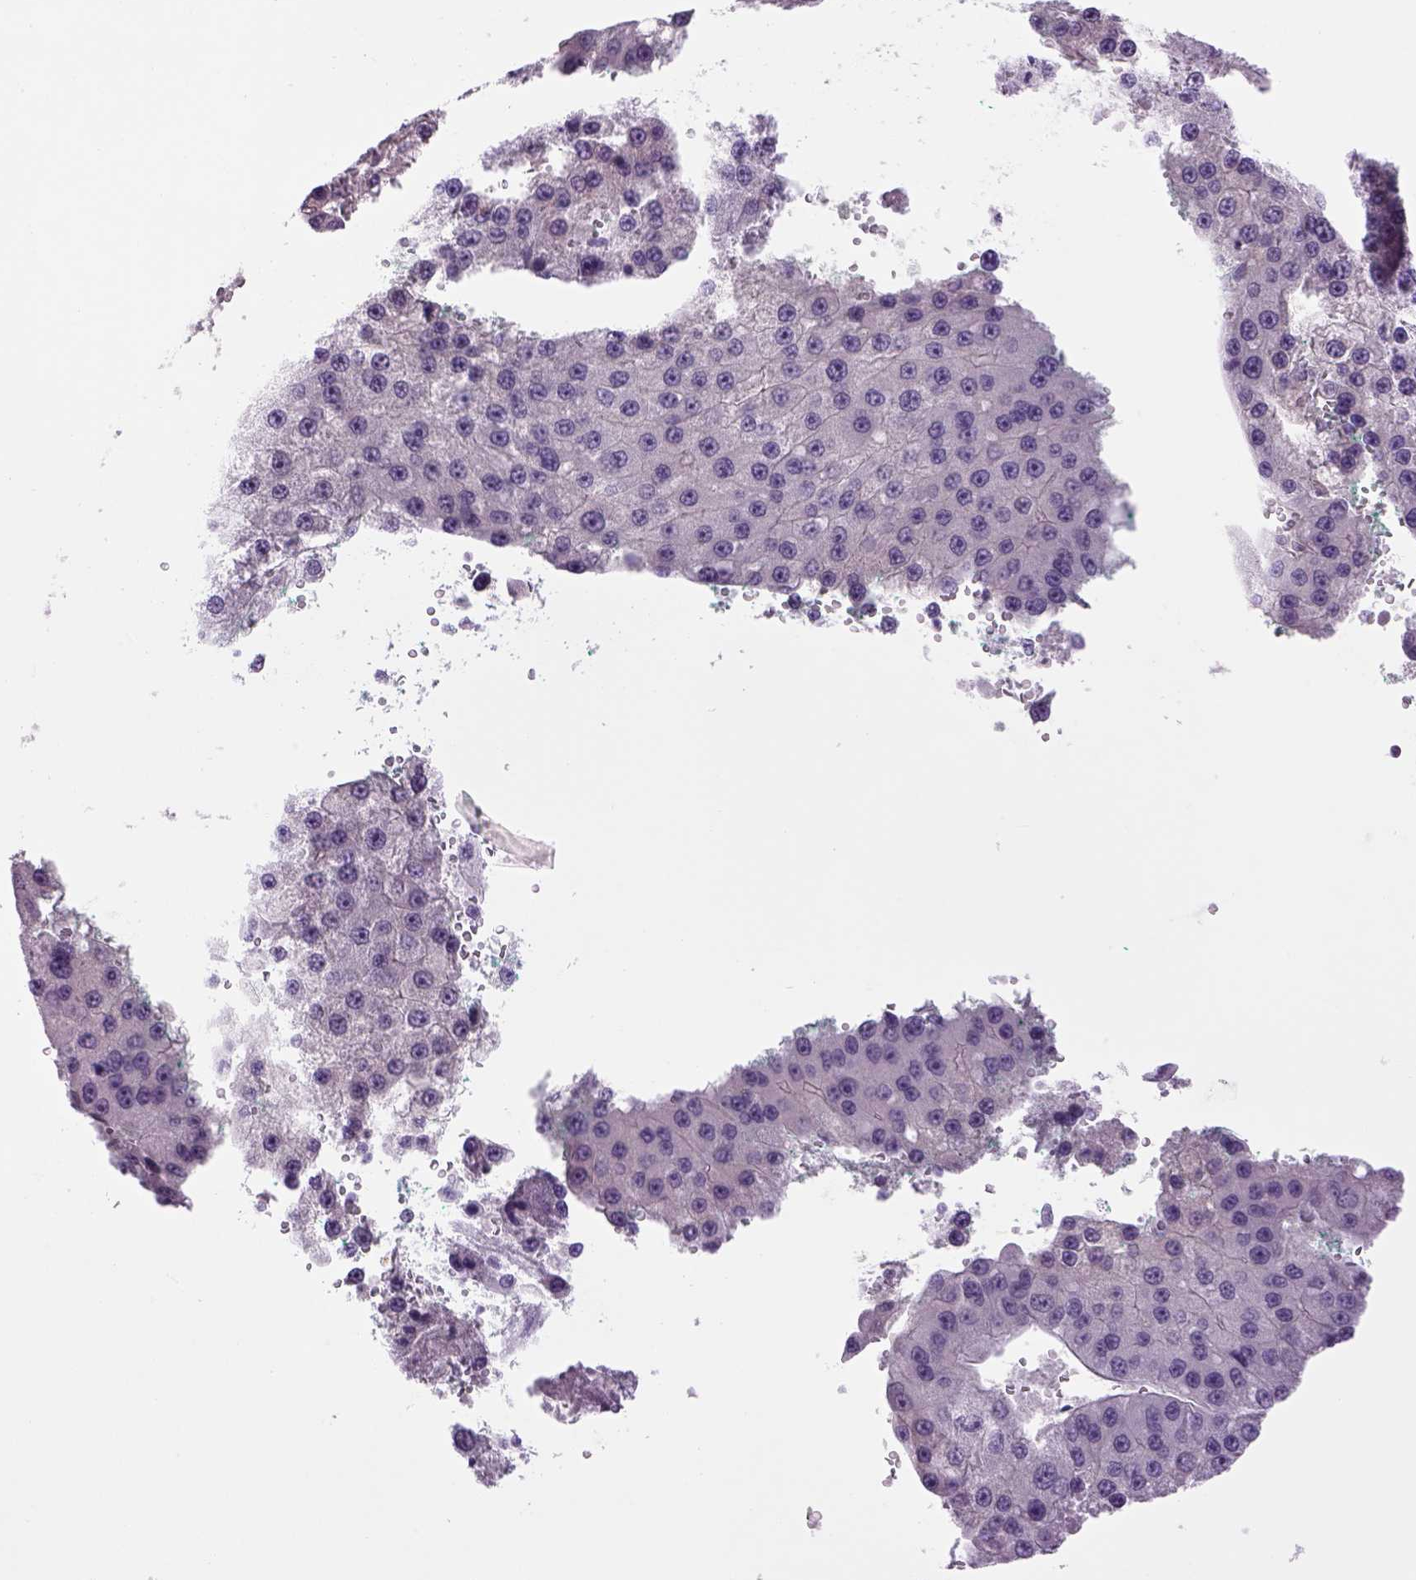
{"staining": {"intensity": "negative", "quantity": "none", "location": "none"}, "tissue": "liver cancer", "cell_type": "Tumor cells", "image_type": "cancer", "snomed": [{"axis": "morphology", "description": "Carcinoma, Hepatocellular, NOS"}, {"axis": "topography", "description": "Liver"}], "caption": "High power microscopy photomicrograph of an immunohistochemistry (IHC) histopathology image of hepatocellular carcinoma (liver), revealing no significant expression in tumor cells.", "gene": "DBH", "patient": {"sex": "female", "age": 73}}